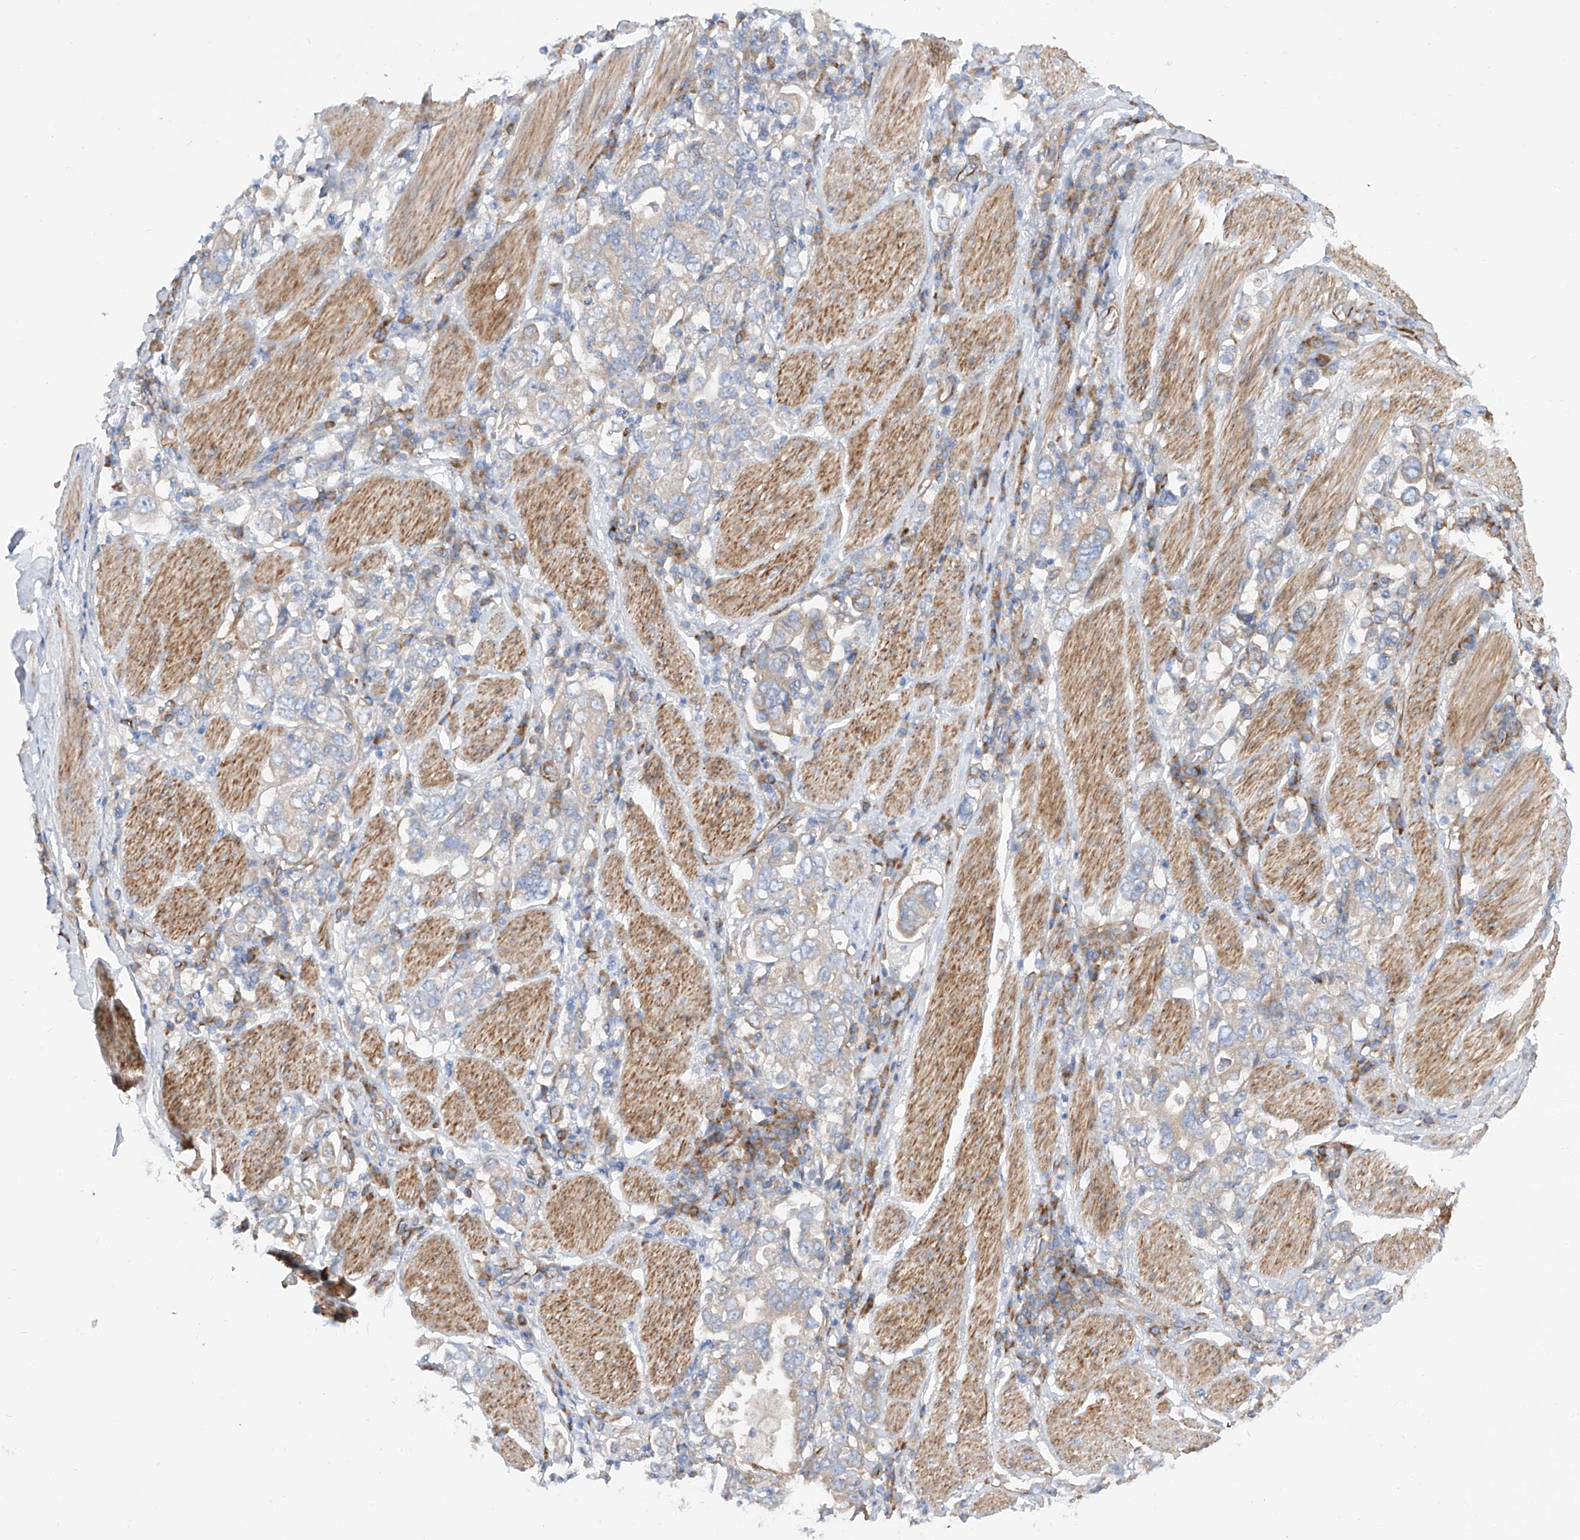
{"staining": {"intensity": "negative", "quantity": "none", "location": "none"}, "tissue": "stomach cancer", "cell_type": "Tumor cells", "image_type": "cancer", "snomed": [{"axis": "morphology", "description": "Adenocarcinoma, NOS"}, {"axis": "topography", "description": "Stomach, upper"}], "caption": "A photomicrograph of stomach cancer stained for a protein reveals no brown staining in tumor cells. (Stains: DAB (3,3'-diaminobenzidine) immunohistochemistry (IHC) with hematoxylin counter stain, Microscopy: brightfield microscopy at high magnification).", "gene": "LCA5", "patient": {"sex": "male", "age": 62}}